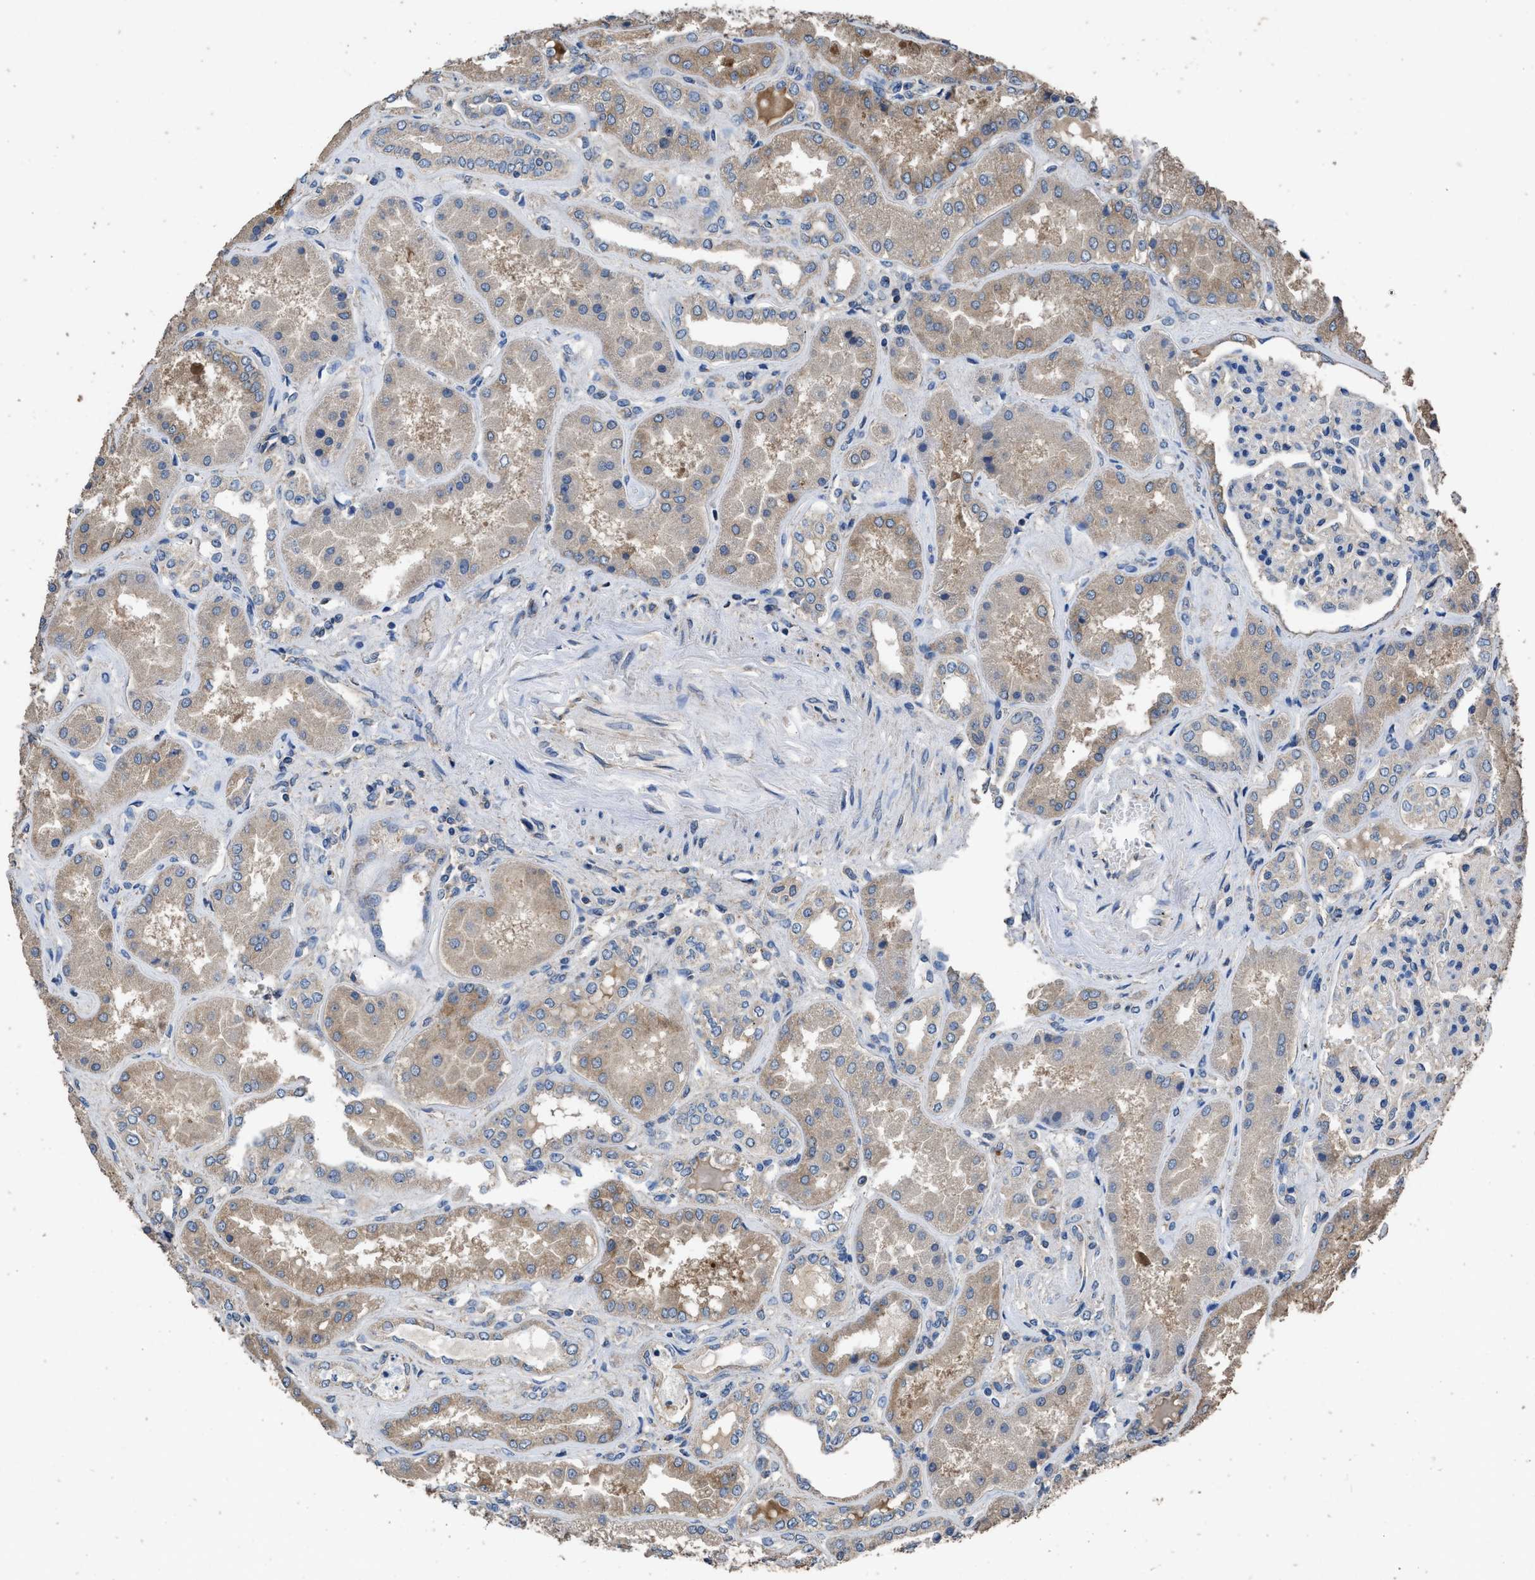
{"staining": {"intensity": "weak", "quantity": "<25%", "location": "cytoplasmic/membranous"}, "tissue": "kidney", "cell_type": "Cells in glomeruli", "image_type": "normal", "snomed": [{"axis": "morphology", "description": "Normal tissue, NOS"}, {"axis": "topography", "description": "Kidney"}], "caption": "This is an IHC micrograph of normal human kidney. There is no staining in cells in glomeruli.", "gene": "ITSN1", "patient": {"sex": "female", "age": 56}}